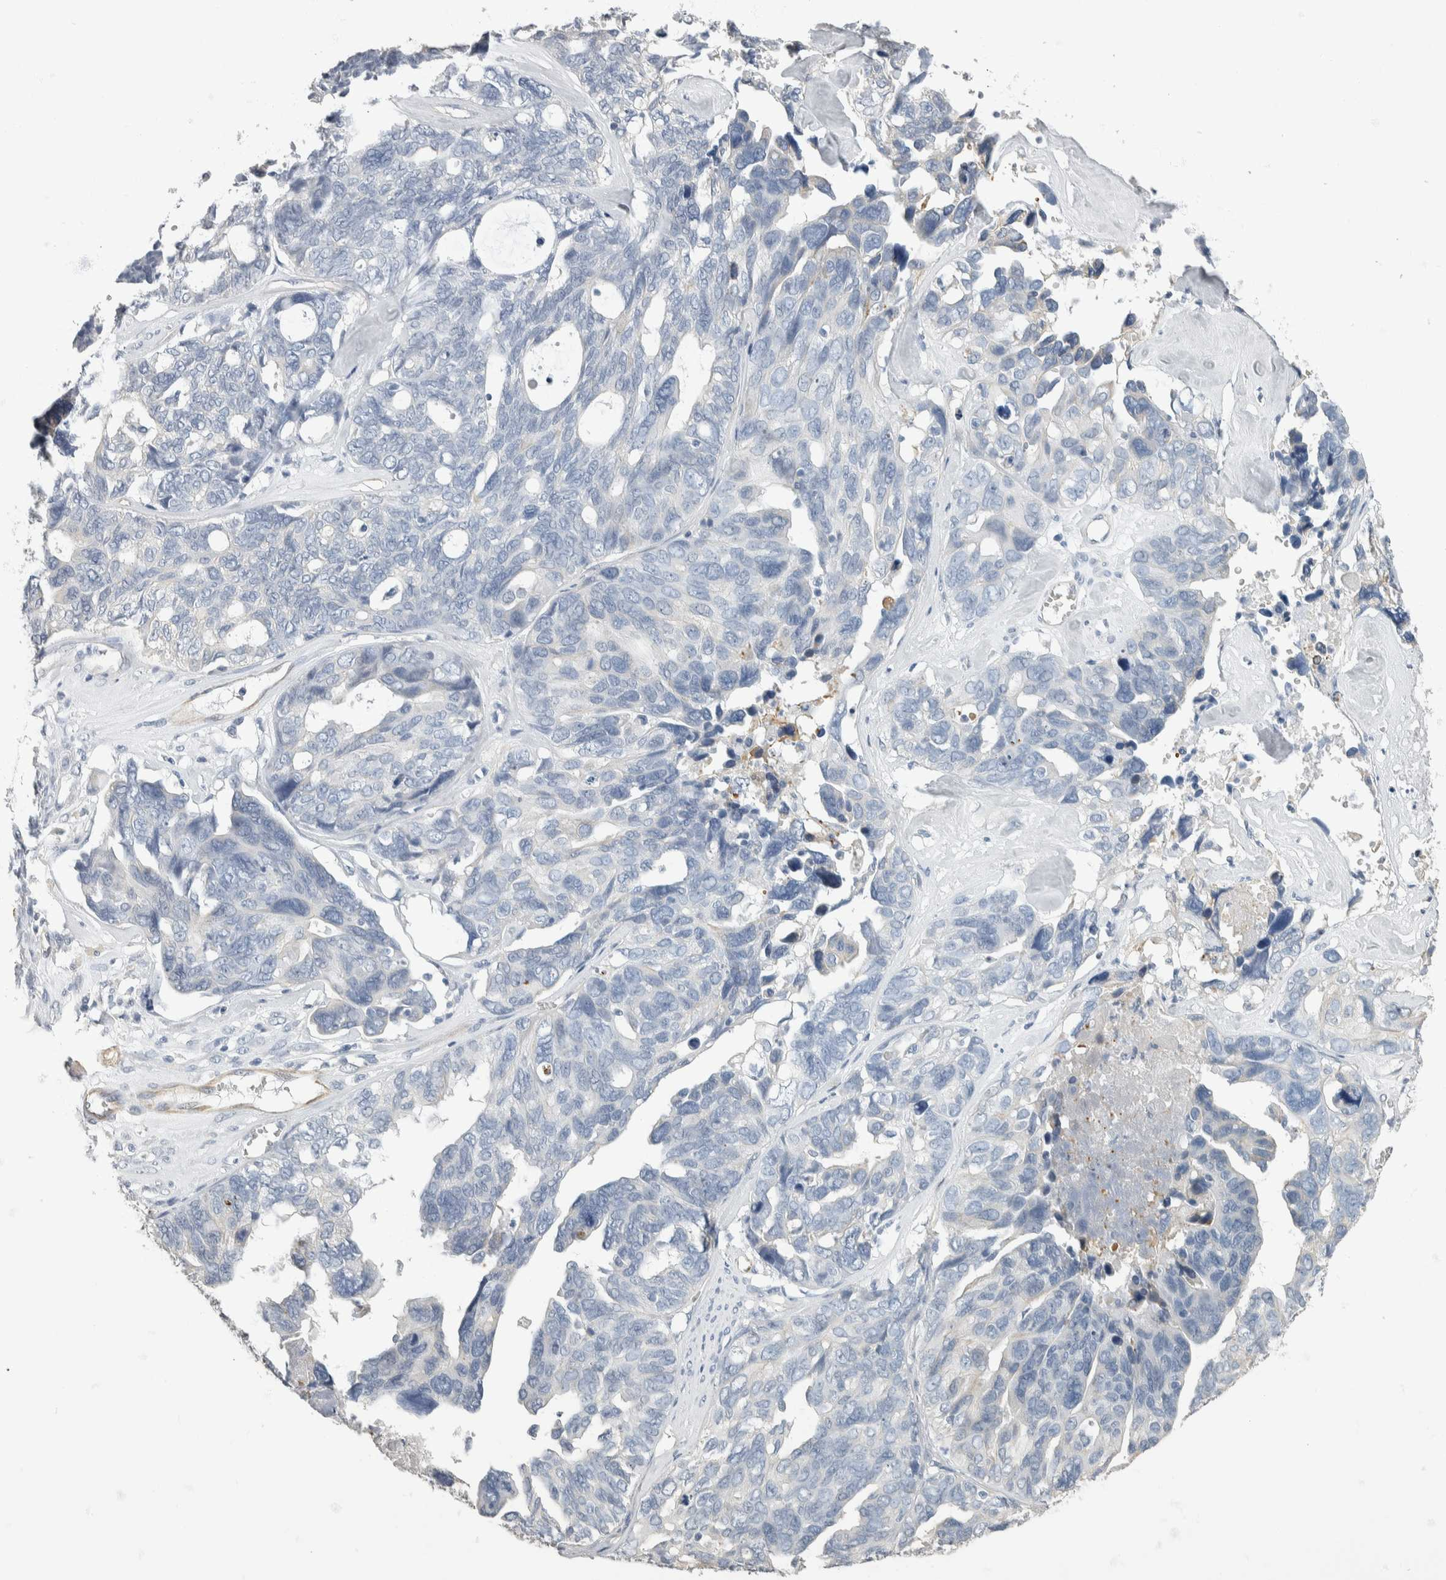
{"staining": {"intensity": "negative", "quantity": "none", "location": "none"}, "tissue": "ovarian cancer", "cell_type": "Tumor cells", "image_type": "cancer", "snomed": [{"axis": "morphology", "description": "Cystadenocarcinoma, serous, NOS"}, {"axis": "topography", "description": "Ovary"}], "caption": "Immunohistochemistry micrograph of neoplastic tissue: ovarian cancer stained with DAB demonstrates no significant protein positivity in tumor cells.", "gene": "NEFM", "patient": {"sex": "female", "age": 79}}